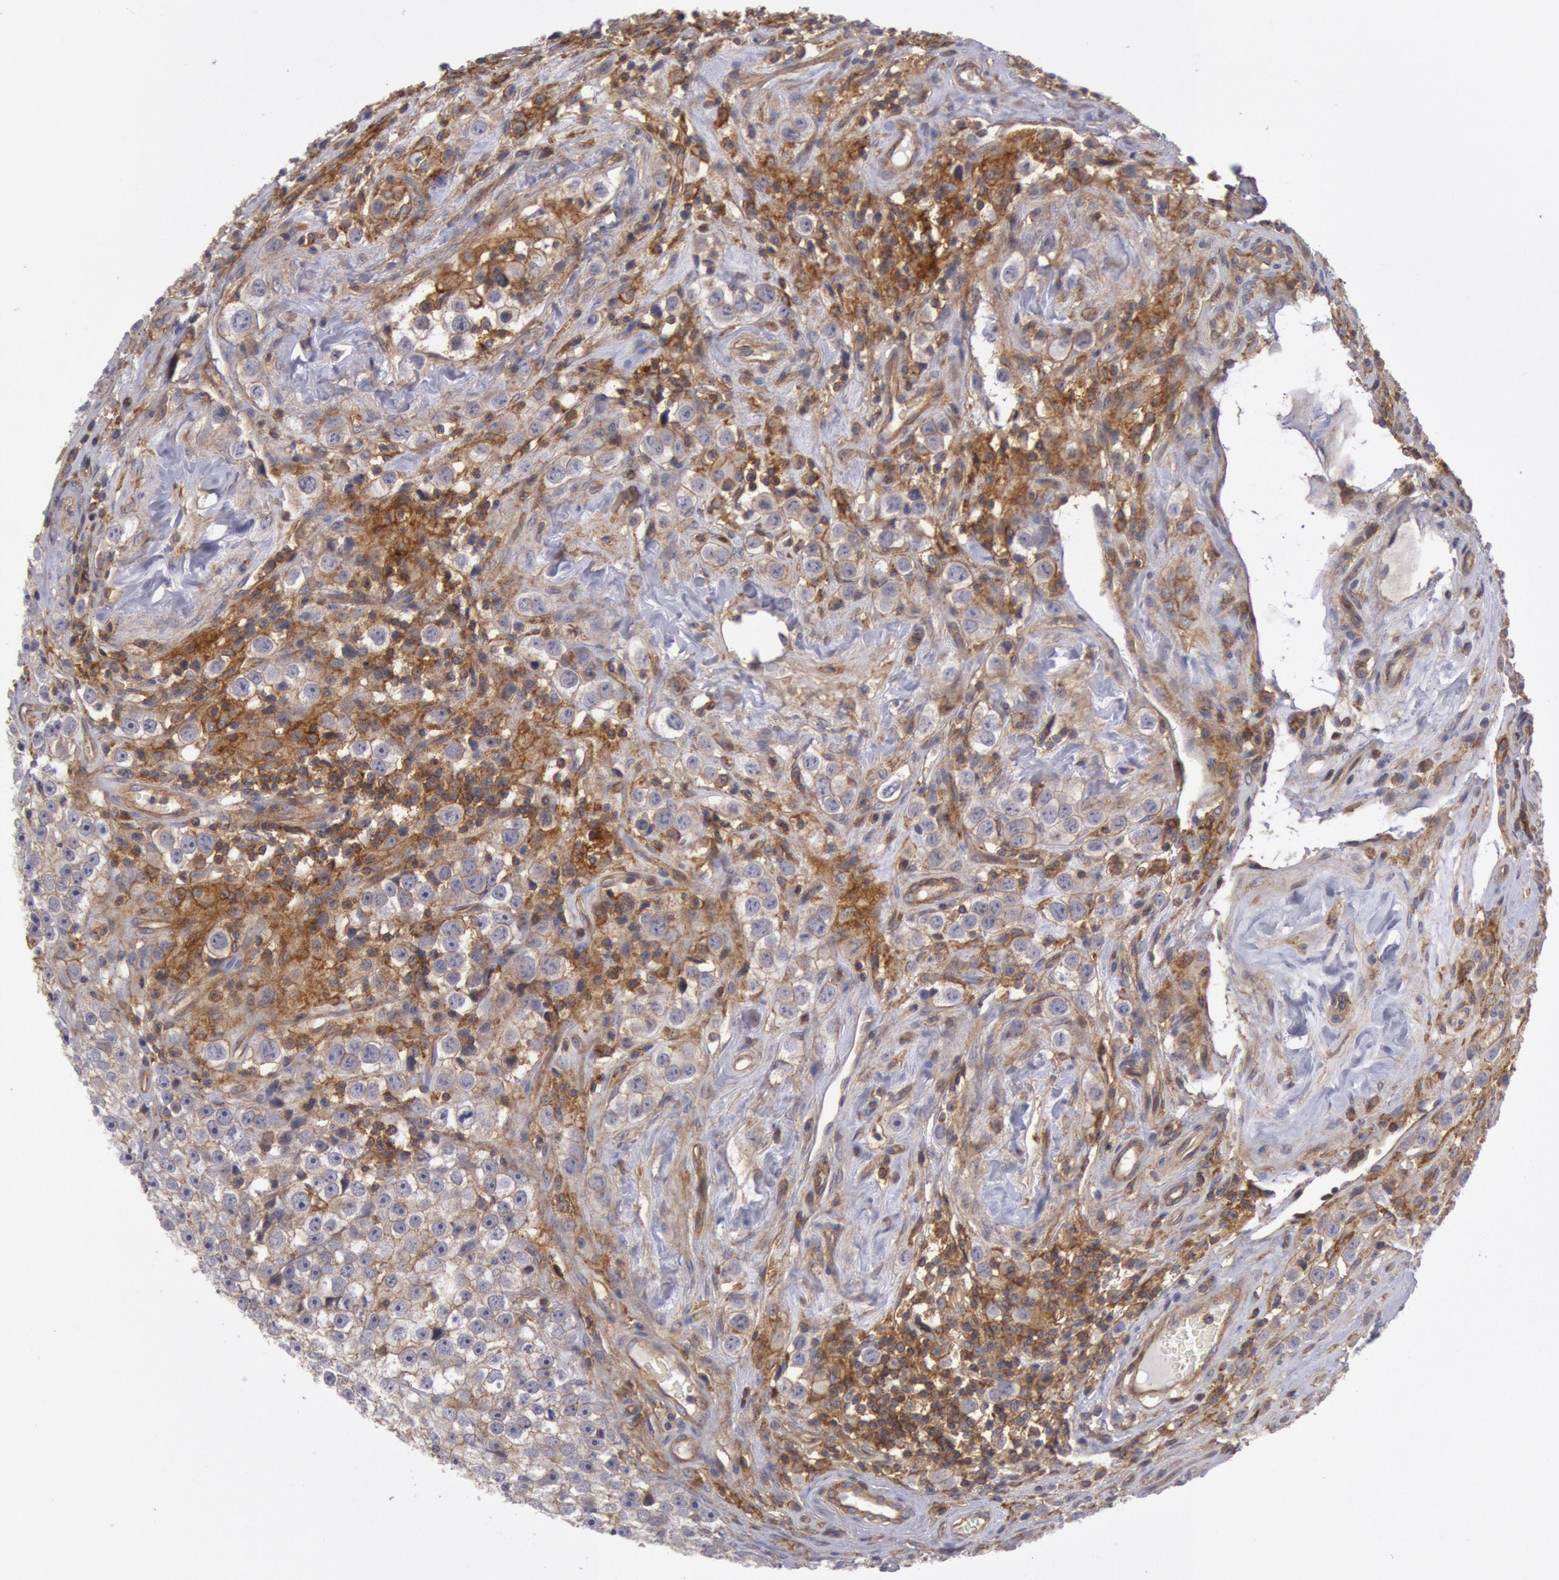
{"staining": {"intensity": "weak", "quantity": "25%-75%", "location": "cytoplasmic/membranous"}, "tissue": "testis cancer", "cell_type": "Tumor cells", "image_type": "cancer", "snomed": [{"axis": "morphology", "description": "Seminoma, NOS"}, {"axis": "topography", "description": "Testis"}], "caption": "An image of testis seminoma stained for a protein shows weak cytoplasmic/membranous brown staining in tumor cells. (brown staining indicates protein expression, while blue staining denotes nuclei).", "gene": "STX4", "patient": {"sex": "male", "age": 32}}